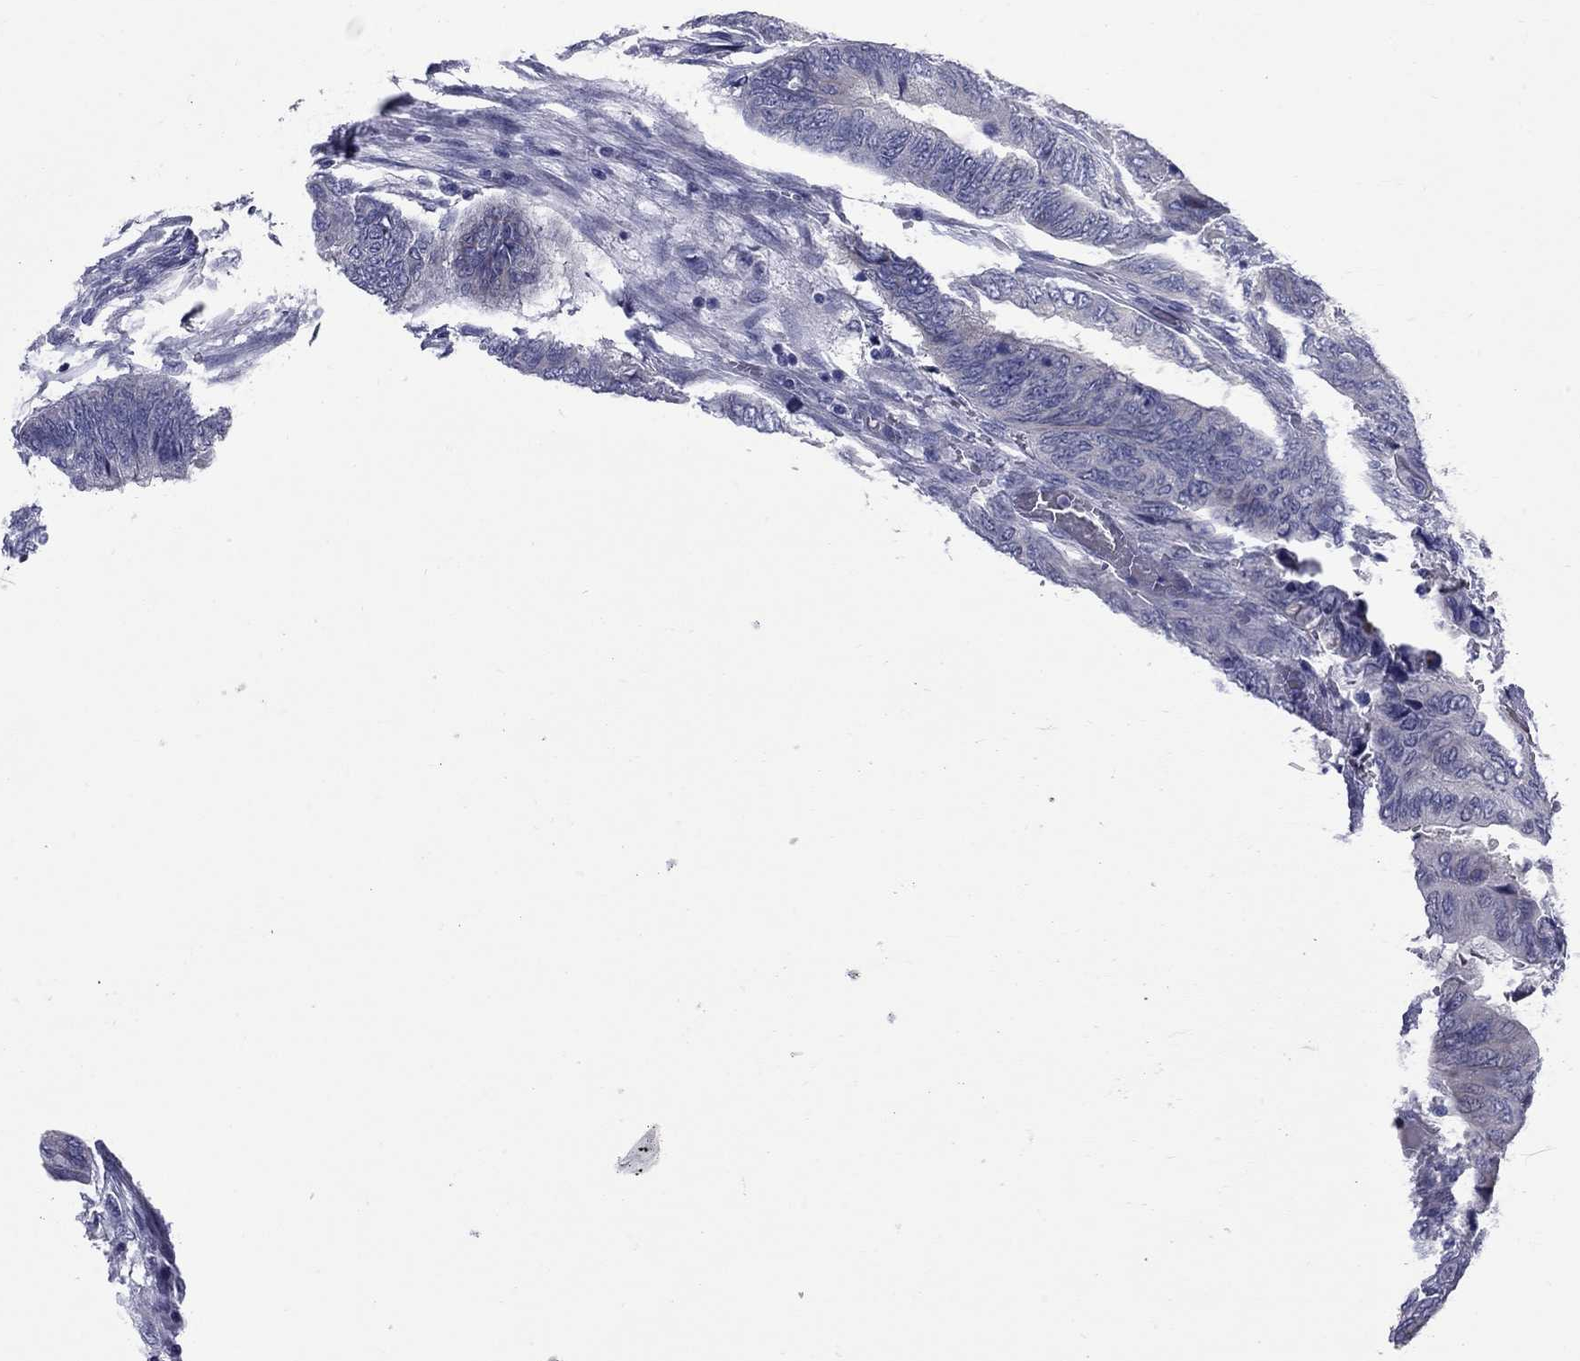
{"staining": {"intensity": "negative", "quantity": "none", "location": "none"}, "tissue": "colorectal cancer", "cell_type": "Tumor cells", "image_type": "cancer", "snomed": [{"axis": "morphology", "description": "Normal tissue, NOS"}, {"axis": "morphology", "description": "Adenocarcinoma, NOS"}, {"axis": "topography", "description": "Rectum"}, {"axis": "topography", "description": "Peripheral nerve tissue"}], "caption": "Tumor cells are negative for brown protein staining in colorectal cancer. (Brightfield microscopy of DAB (3,3'-diaminobenzidine) IHC at high magnification).", "gene": "UNC119B", "patient": {"sex": "male", "age": 92}}